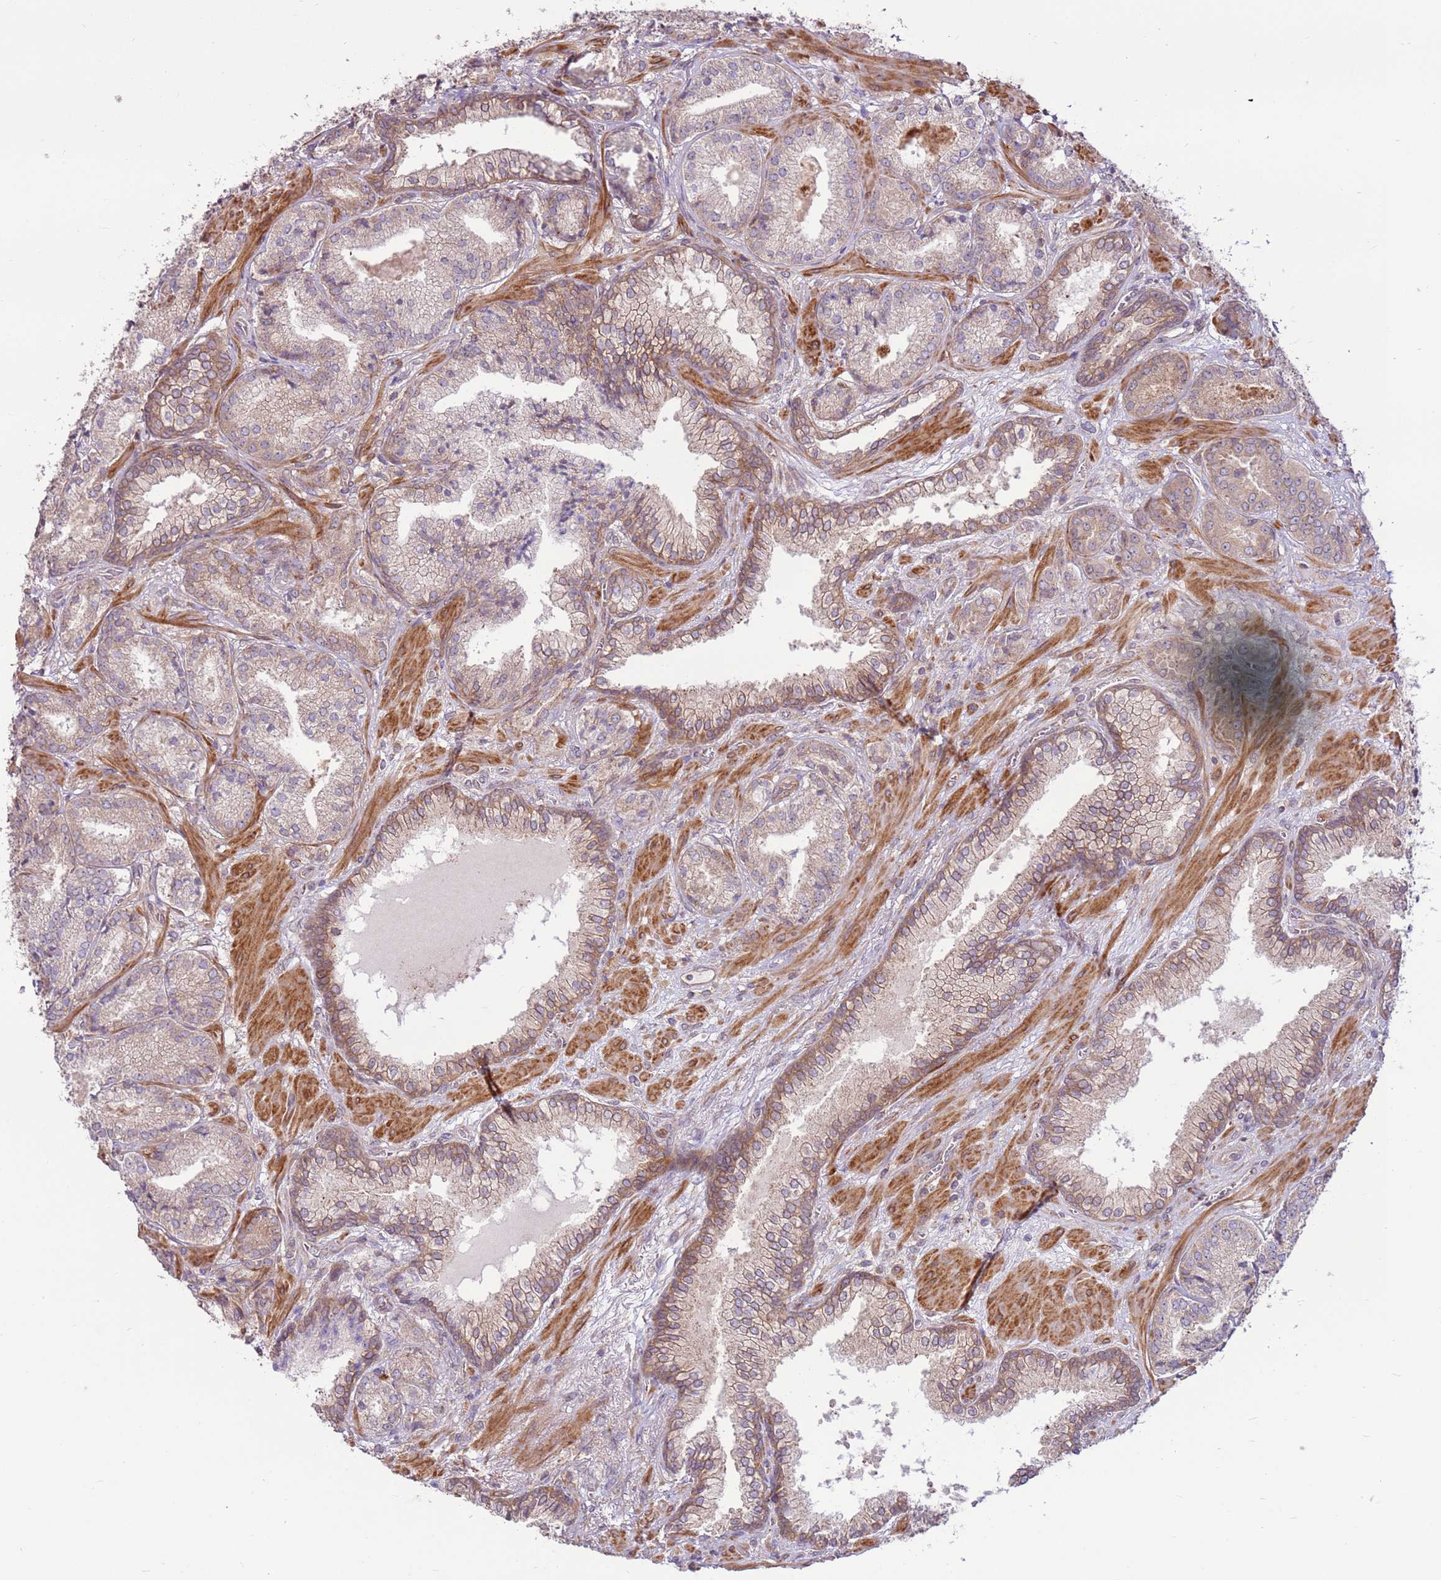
{"staining": {"intensity": "weak", "quantity": ">75%", "location": "cytoplasmic/membranous"}, "tissue": "prostate cancer", "cell_type": "Tumor cells", "image_type": "cancer", "snomed": [{"axis": "morphology", "description": "Adenocarcinoma, High grade"}, {"axis": "topography", "description": "Prostate"}], "caption": "IHC (DAB (3,3'-diaminobenzidine)) staining of prostate cancer displays weak cytoplasmic/membranous protein staining in approximately >75% of tumor cells.", "gene": "DDX19B", "patient": {"sex": "male", "age": 63}}